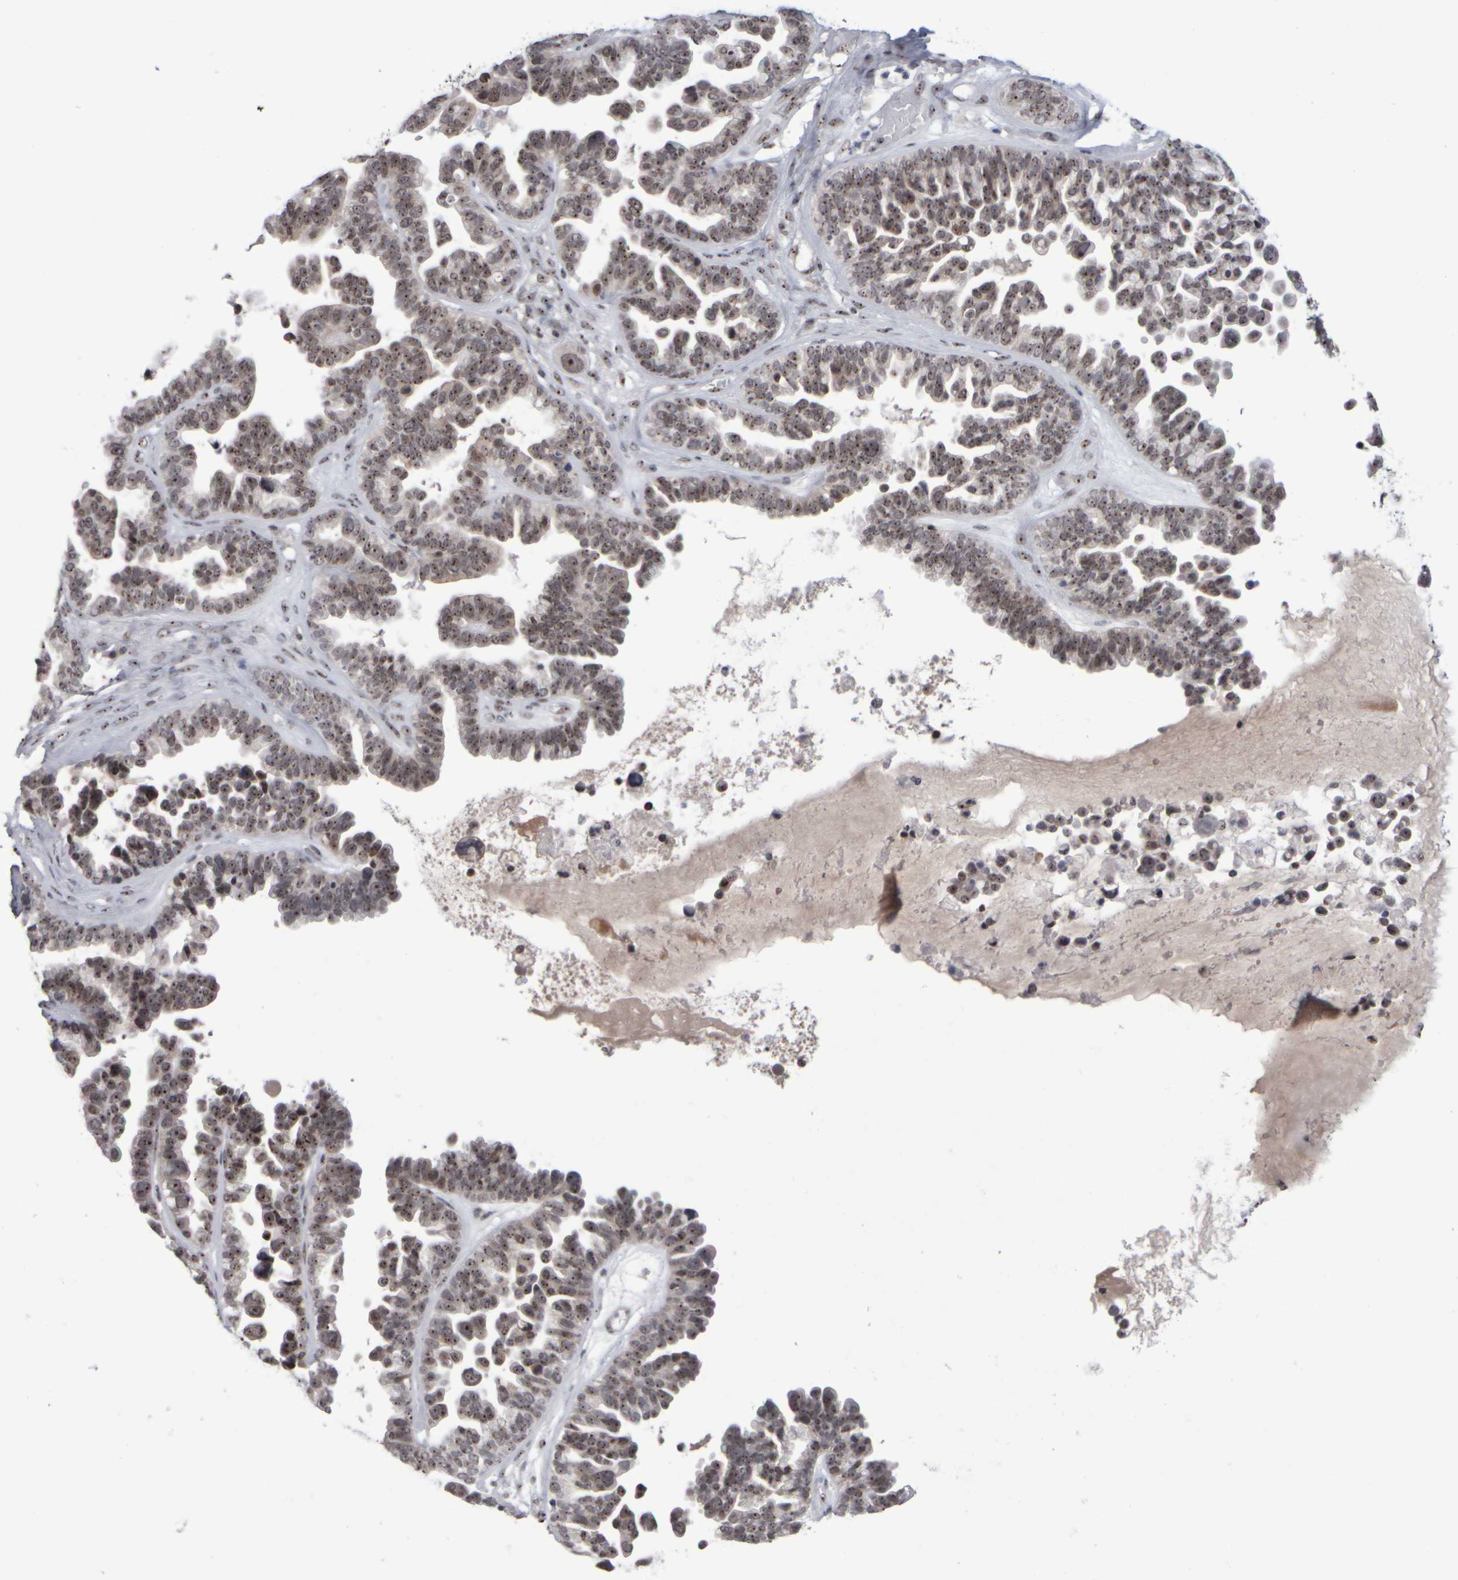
{"staining": {"intensity": "weak", "quantity": ">75%", "location": "nuclear"}, "tissue": "ovarian cancer", "cell_type": "Tumor cells", "image_type": "cancer", "snomed": [{"axis": "morphology", "description": "Cystadenocarcinoma, serous, NOS"}, {"axis": "topography", "description": "Ovary"}], "caption": "Protein staining of ovarian cancer (serous cystadenocarcinoma) tissue shows weak nuclear expression in approximately >75% of tumor cells.", "gene": "SURF6", "patient": {"sex": "female", "age": 56}}